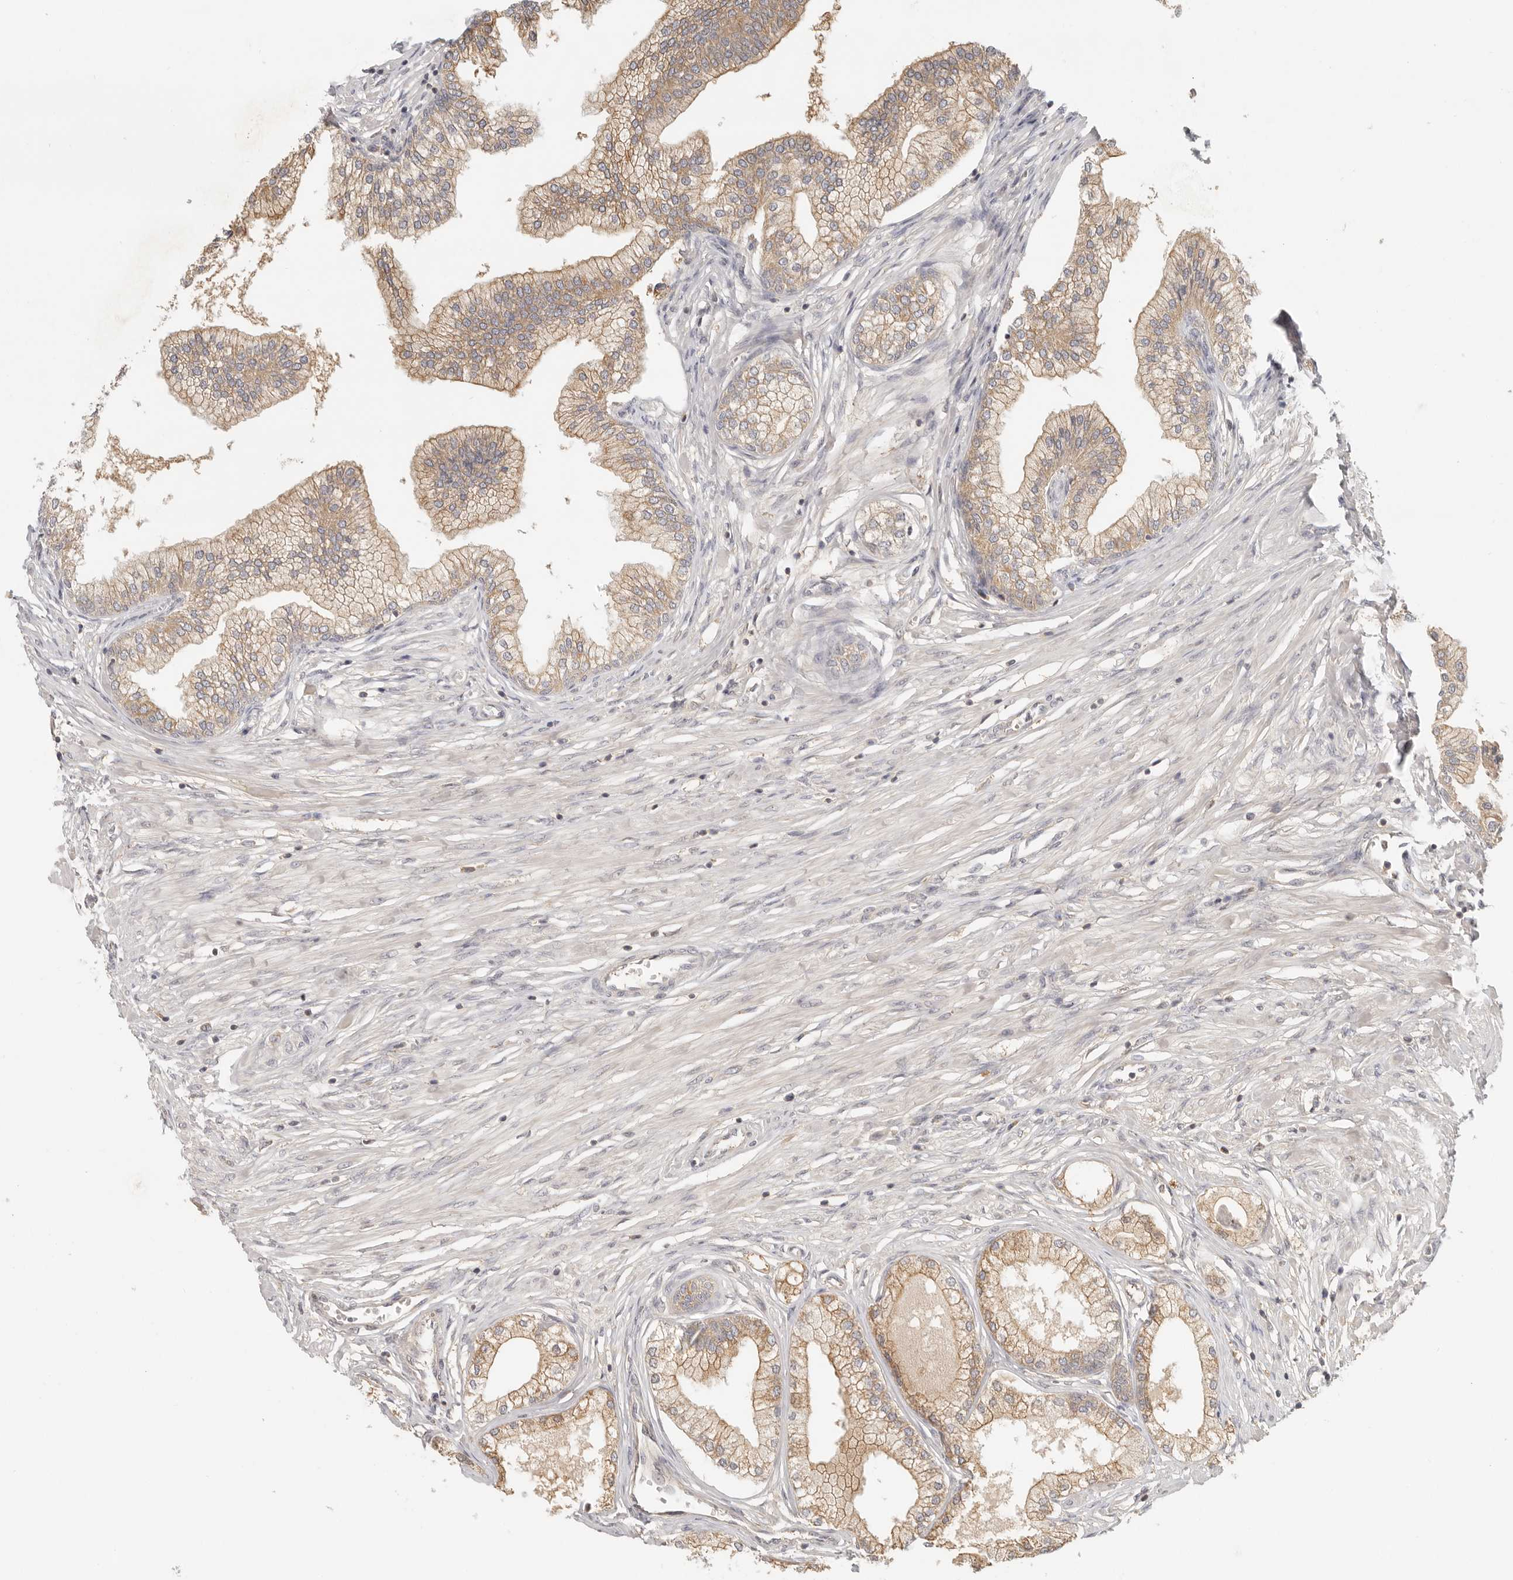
{"staining": {"intensity": "moderate", "quantity": ">75%", "location": "cytoplasmic/membranous"}, "tissue": "prostate", "cell_type": "Glandular cells", "image_type": "normal", "snomed": [{"axis": "morphology", "description": "Normal tissue, NOS"}, {"axis": "morphology", "description": "Urothelial carcinoma, Low grade"}, {"axis": "topography", "description": "Urinary bladder"}, {"axis": "topography", "description": "Prostate"}], "caption": "Prostate stained with DAB IHC demonstrates medium levels of moderate cytoplasmic/membranous positivity in approximately >75% of glandular cells.", "gene": "AHDC1", "patient": {"sex": "male", "age": 60}}